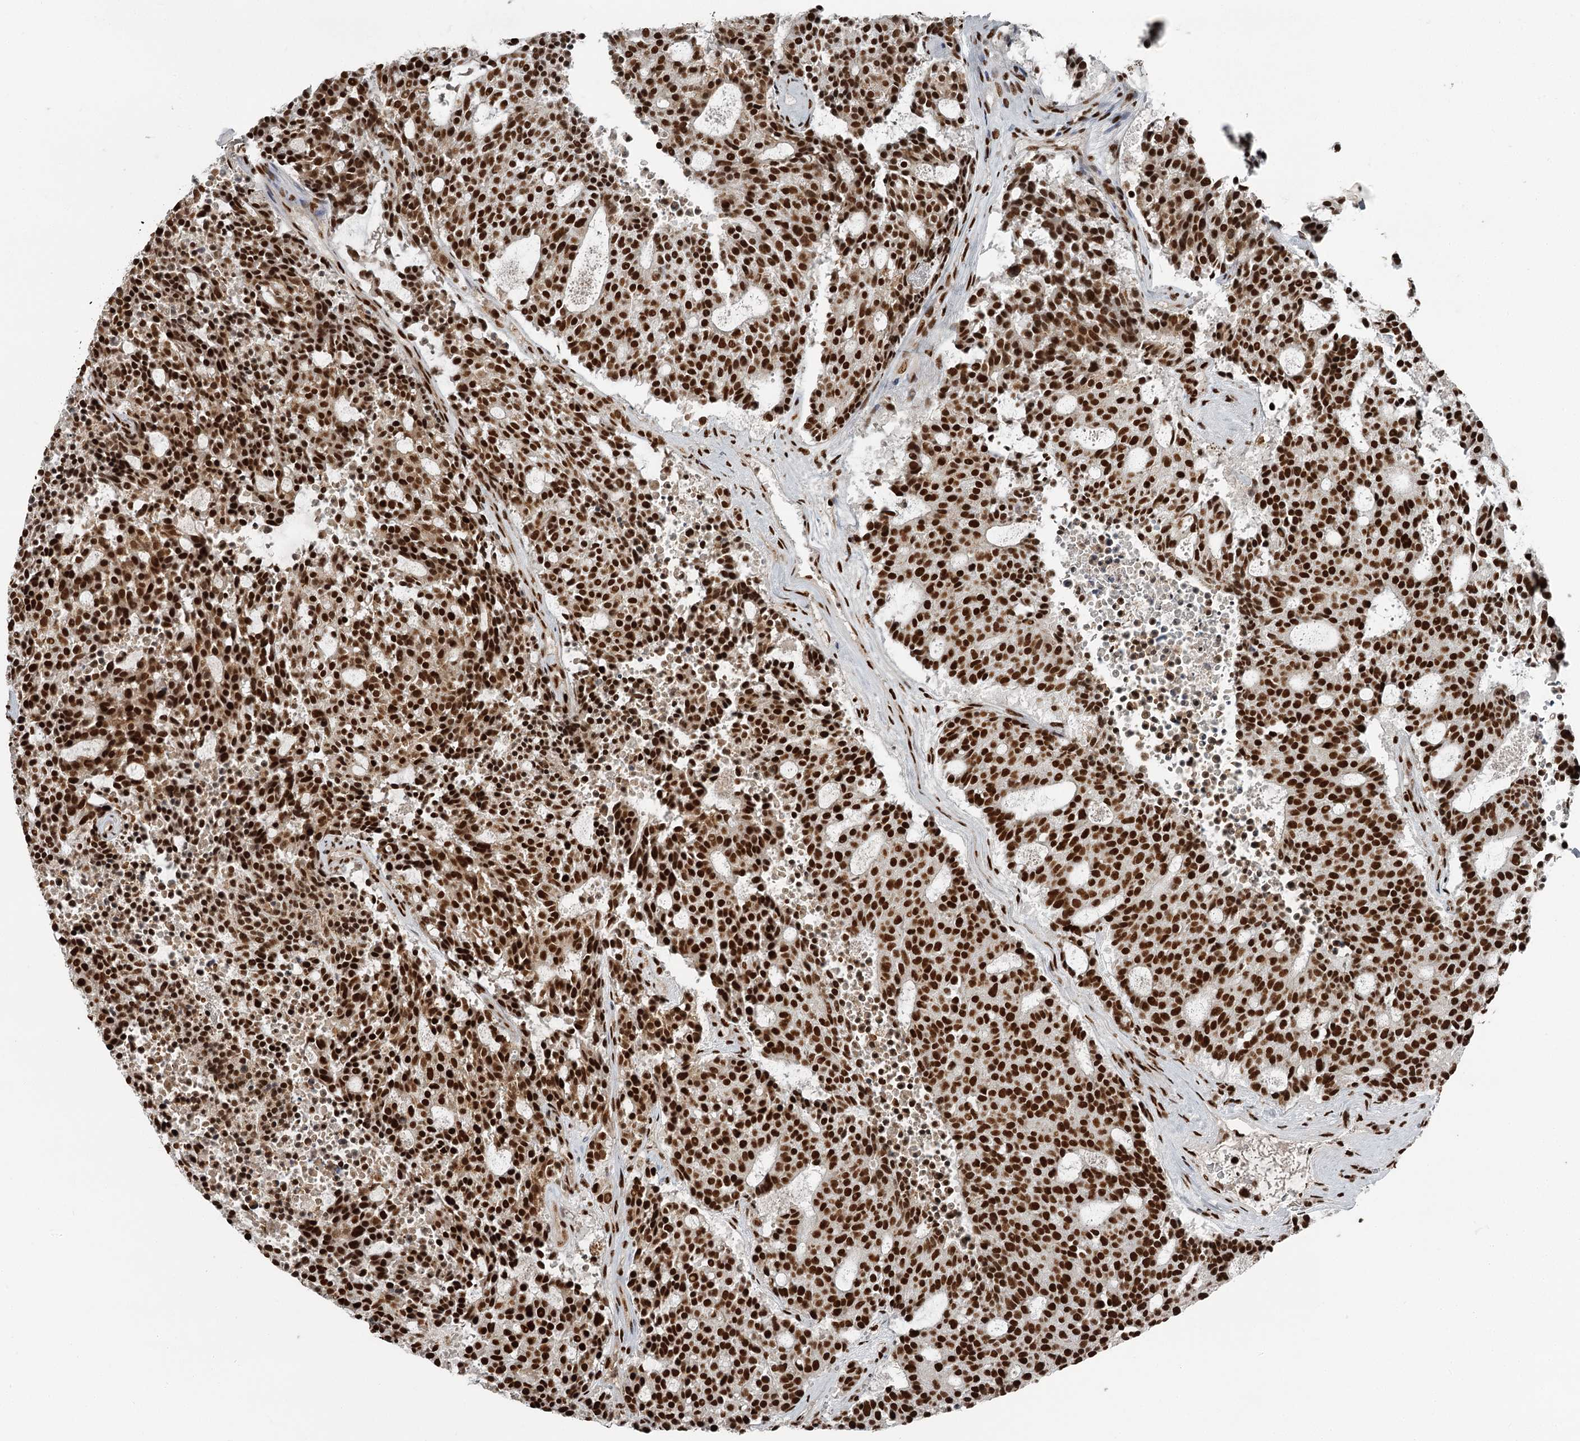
{"staining": {"intensity": "strong", "quantity": ">75%", "location": "nuclear"}, "tissue": "carcinoid", "cell_type": "Tumor cells", "image_type": "cancer", "snomed": [{"axis": "morphology", "description": "Carcinoid, malignant, NOS"}, {"axis": "topography", "description": "Pancreas"}], "caption": "Carcinoid stained with a protein marker demonstrates strong staining in tumor cells.", "gene": "RBBP7", "patient": {"sex": "female", "age": 54}}